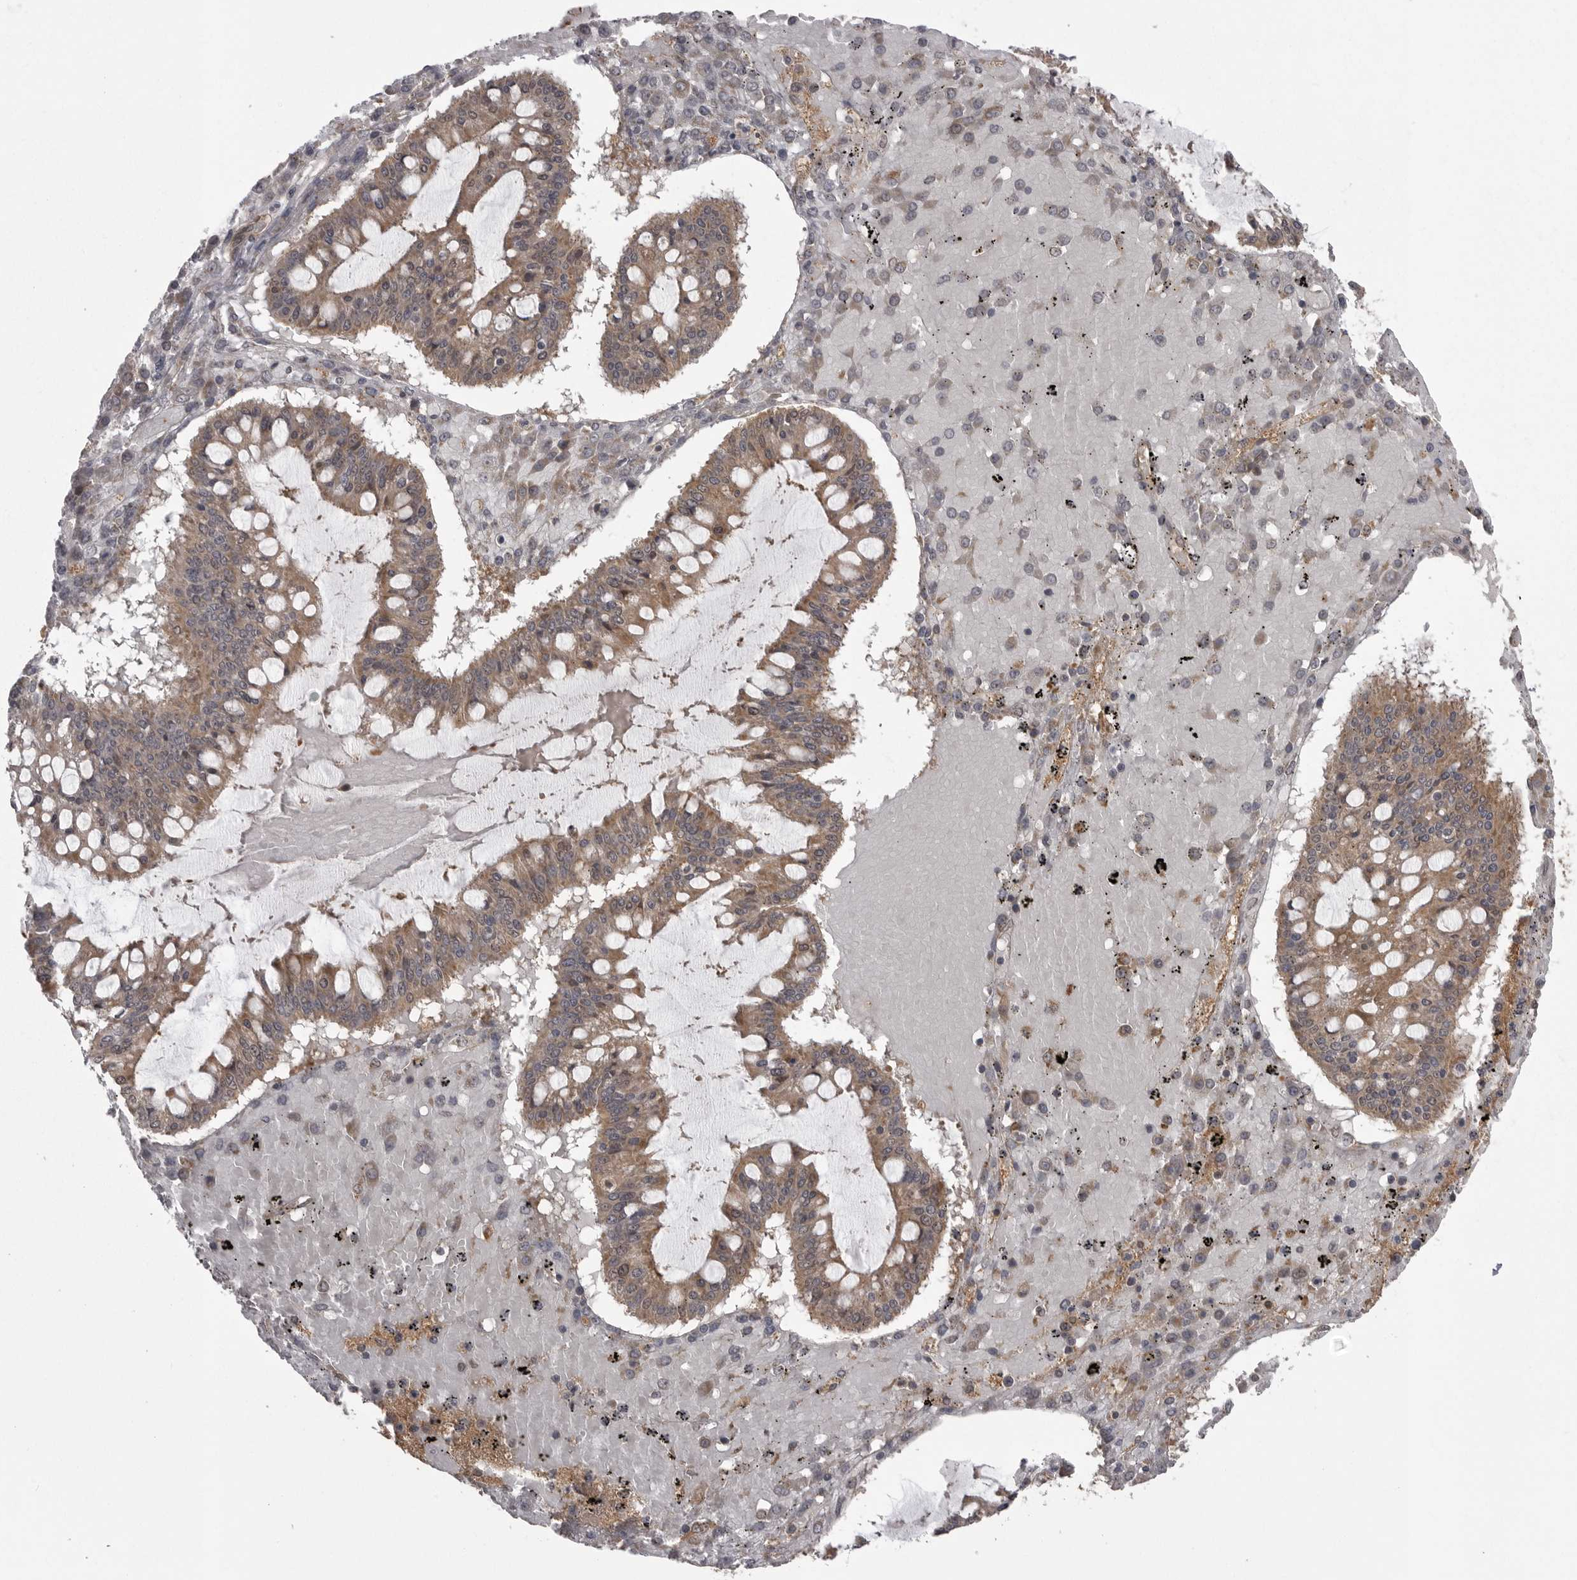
{"staining": {"intensity": "moderate", "quantity": ">75%", "location": "cytoplasmic/membranous"}, "tissue": "ovarian cancer", "cell_type": "Tumor cells", "image_type": "cancer", "snomed": [{"axis": "morphology", "description": "Cystadenocarcinoma, mucinous, NOS"}, {"axis": "topography", "description": "Ovary"}], "caption": "This is a photomicrograph of immunohistochemistry (IHC) staining of mucinous cystadenocarcinoma (ovarian), which shows moderate positivity in the cytoplasmic/membranous of tumor cells.", "gene": "STK24", "patient": {"sex": "female", "age": 73}}